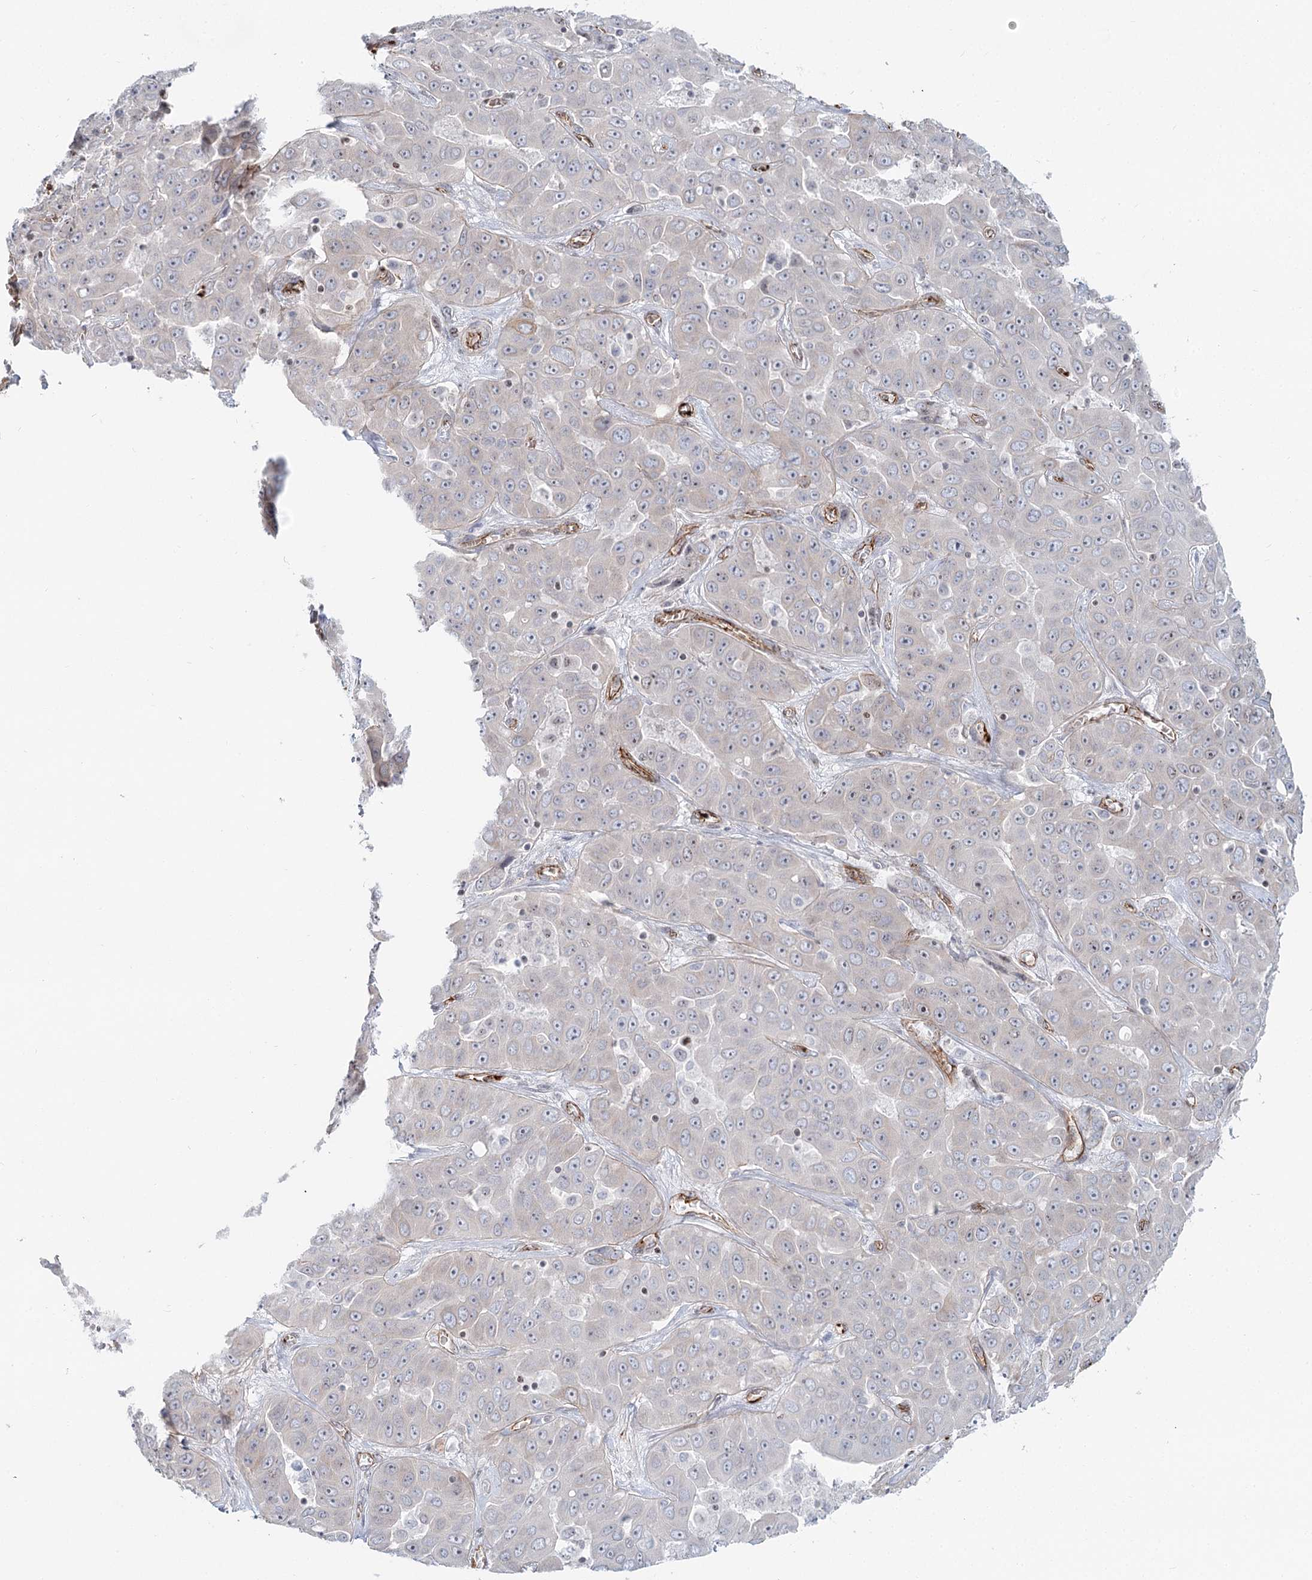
{"staining": {"intensity": "negative", "quantity": "none", "location": "none"}, "tissue": "liver cancer", "cell_type": "Tumor cells", "image_type": "cancer", "snomed": [{"axis": "morphology", "description": "Cholangiocarcinoma"}, {"axis": "topography", "description": "Liver"}], "caption": "Immunohistochemical staining of cholangiocarcinoma (liver) displays no significant positivity in tumor cells.", "gene": "ZFYVE28", "patient": {"sex": "female", "age": 52}}